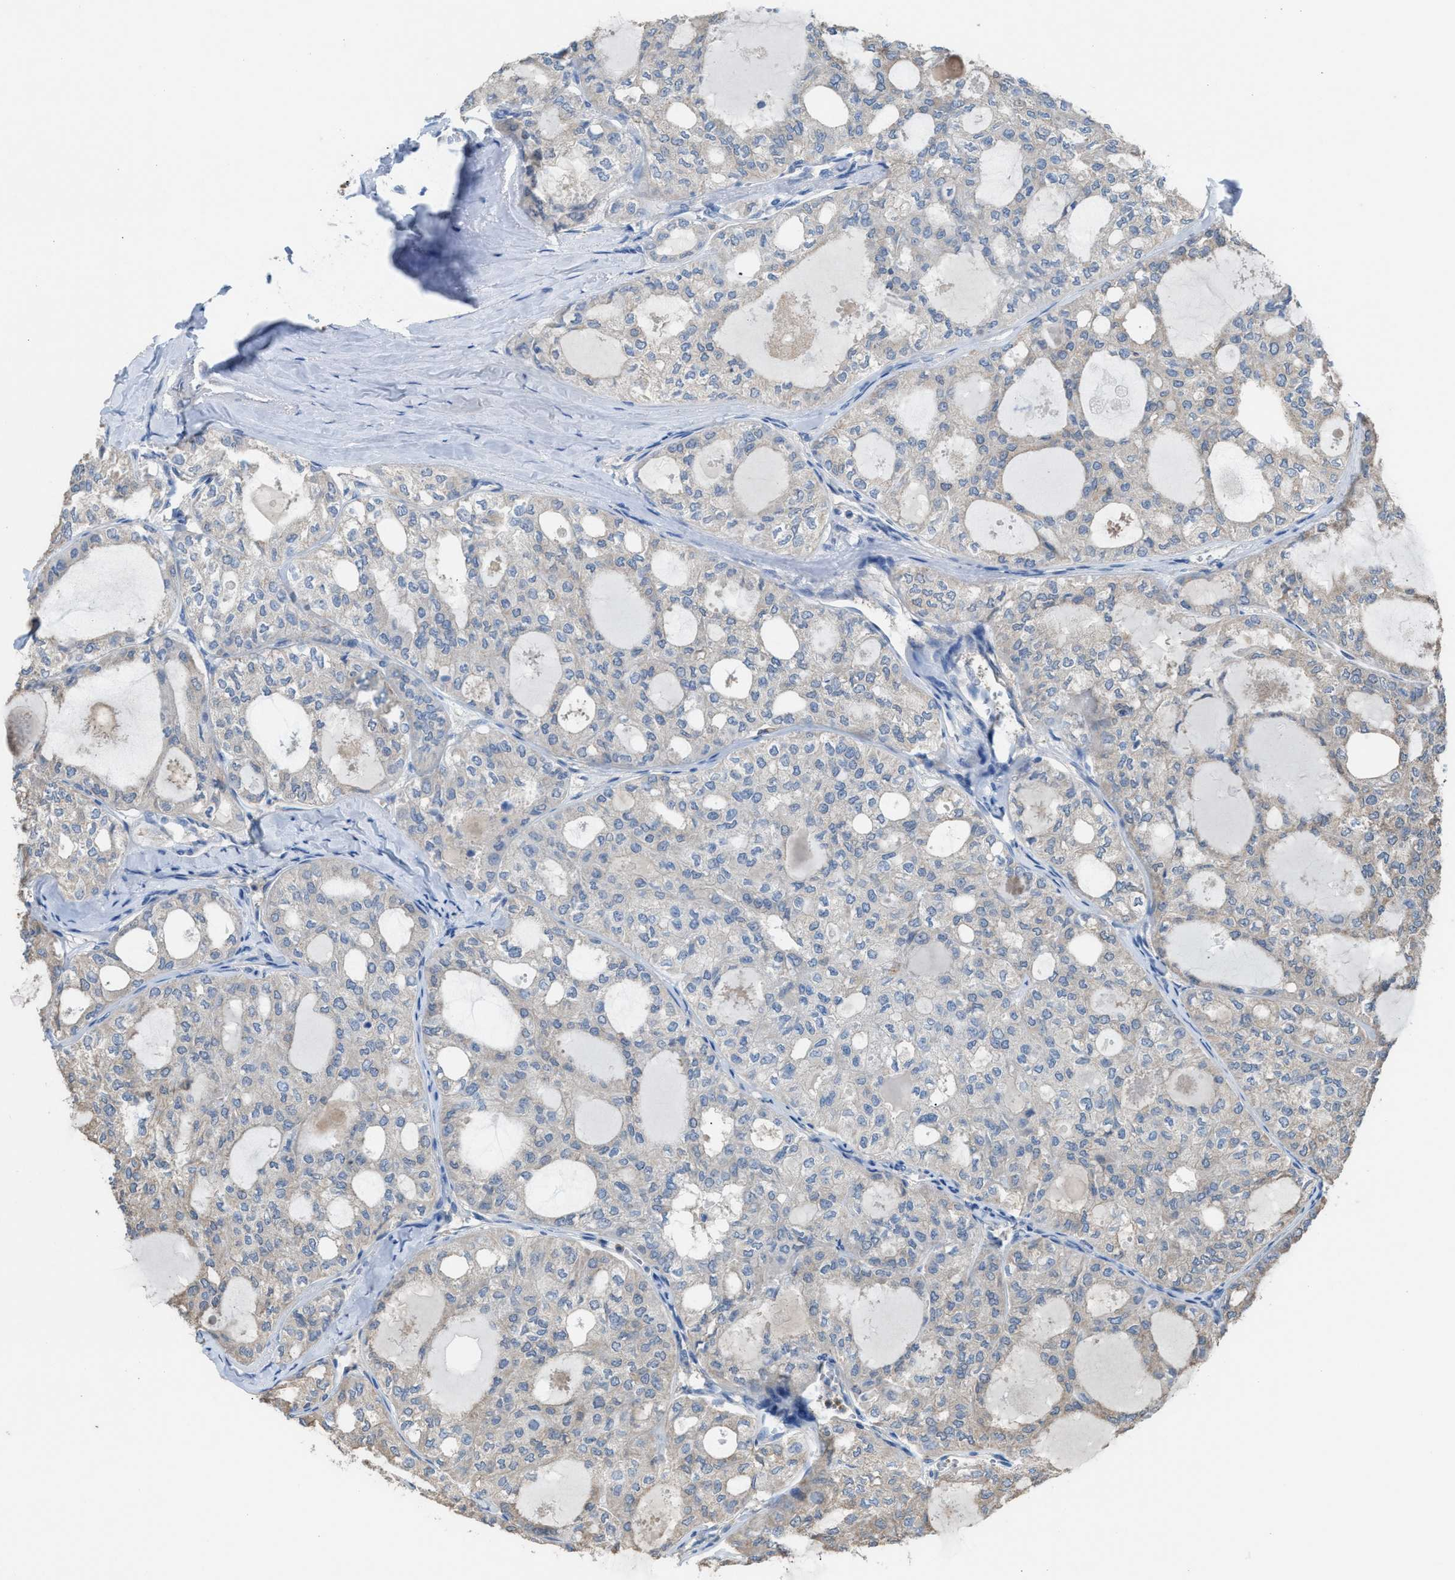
{"staining": {"intensity": "negative", "quantity": "none", "location": "none"}, "tissue": "thyroid cancer", "cell_type": "Tumor cells", "image_type": "cancer", "snomed": [{"axis": "morphology", "description": "Follicular adenoma carcinoma, NOS"}, {"axis": "topography", "description": "Thyroid gland"}], "caption": "This is a histopathology image of immunohistochemistry (IHC) staining of thyroid cancer (follicular adenoma carcinoma), which shows no staining in tumor cells.", "gene": "NQO2", "patient": {"sex": "male", "age": 75}}